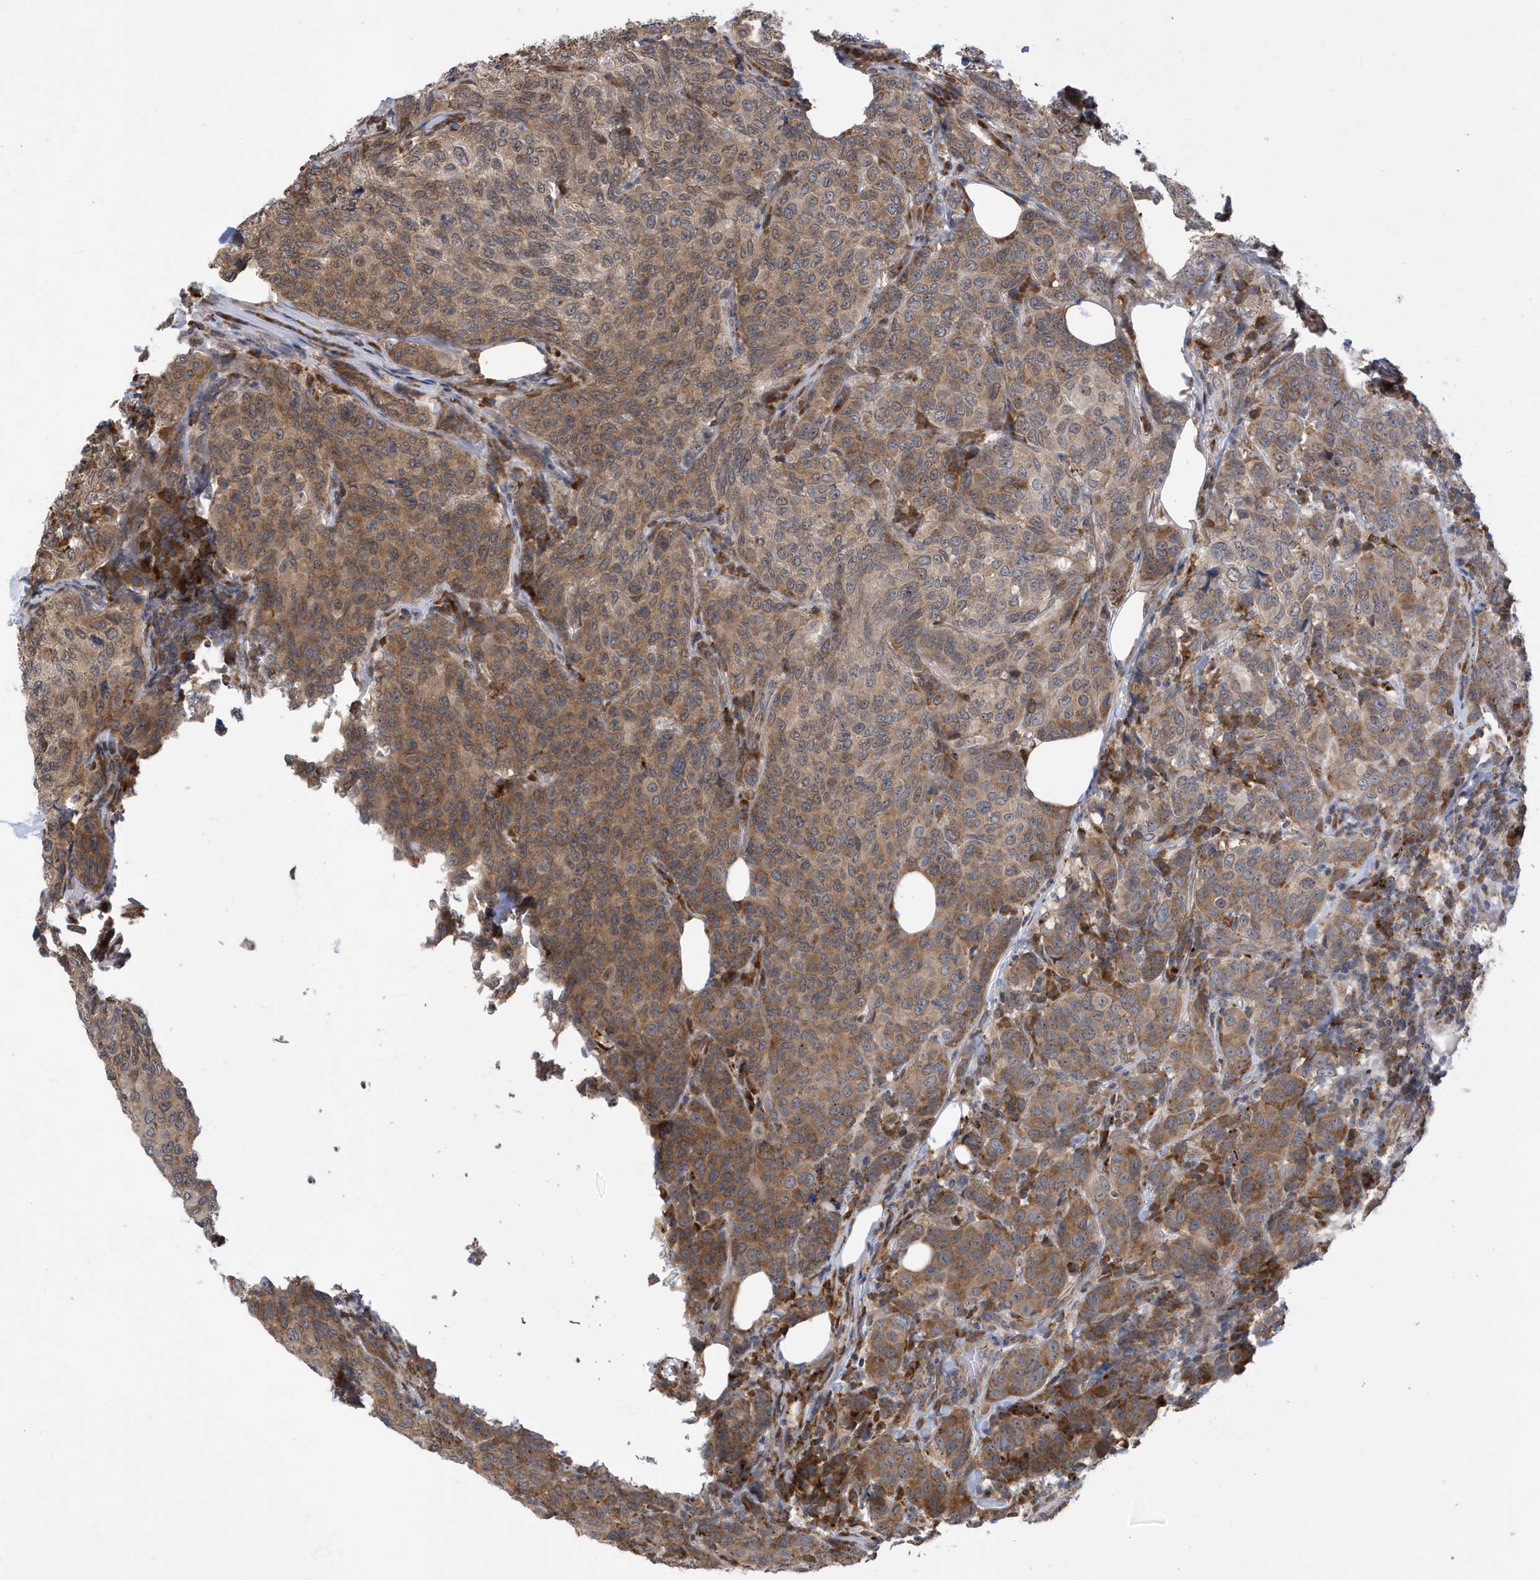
{"staining": {"intensity": "moderate", "quantity": ">75%", "location": "cytoplasmic/membranous"}, "tissue": "breast cancer", "cell_type": "Tumor cells", "image_type": "cancer", "snomed": [{"axis": "morphology", "description": "Duct carcinoma"}, {"axis": "topography", "description": "Breast"}], "caption": "Protein expression analysis of human breast cancer reveals moderate cytoplasmic/membranous staining in approximately >75% of tumor cells. Nuclei are stained in blue.", "gene": "ZNF507", "patient": {"sex": "female", "age": 55}}